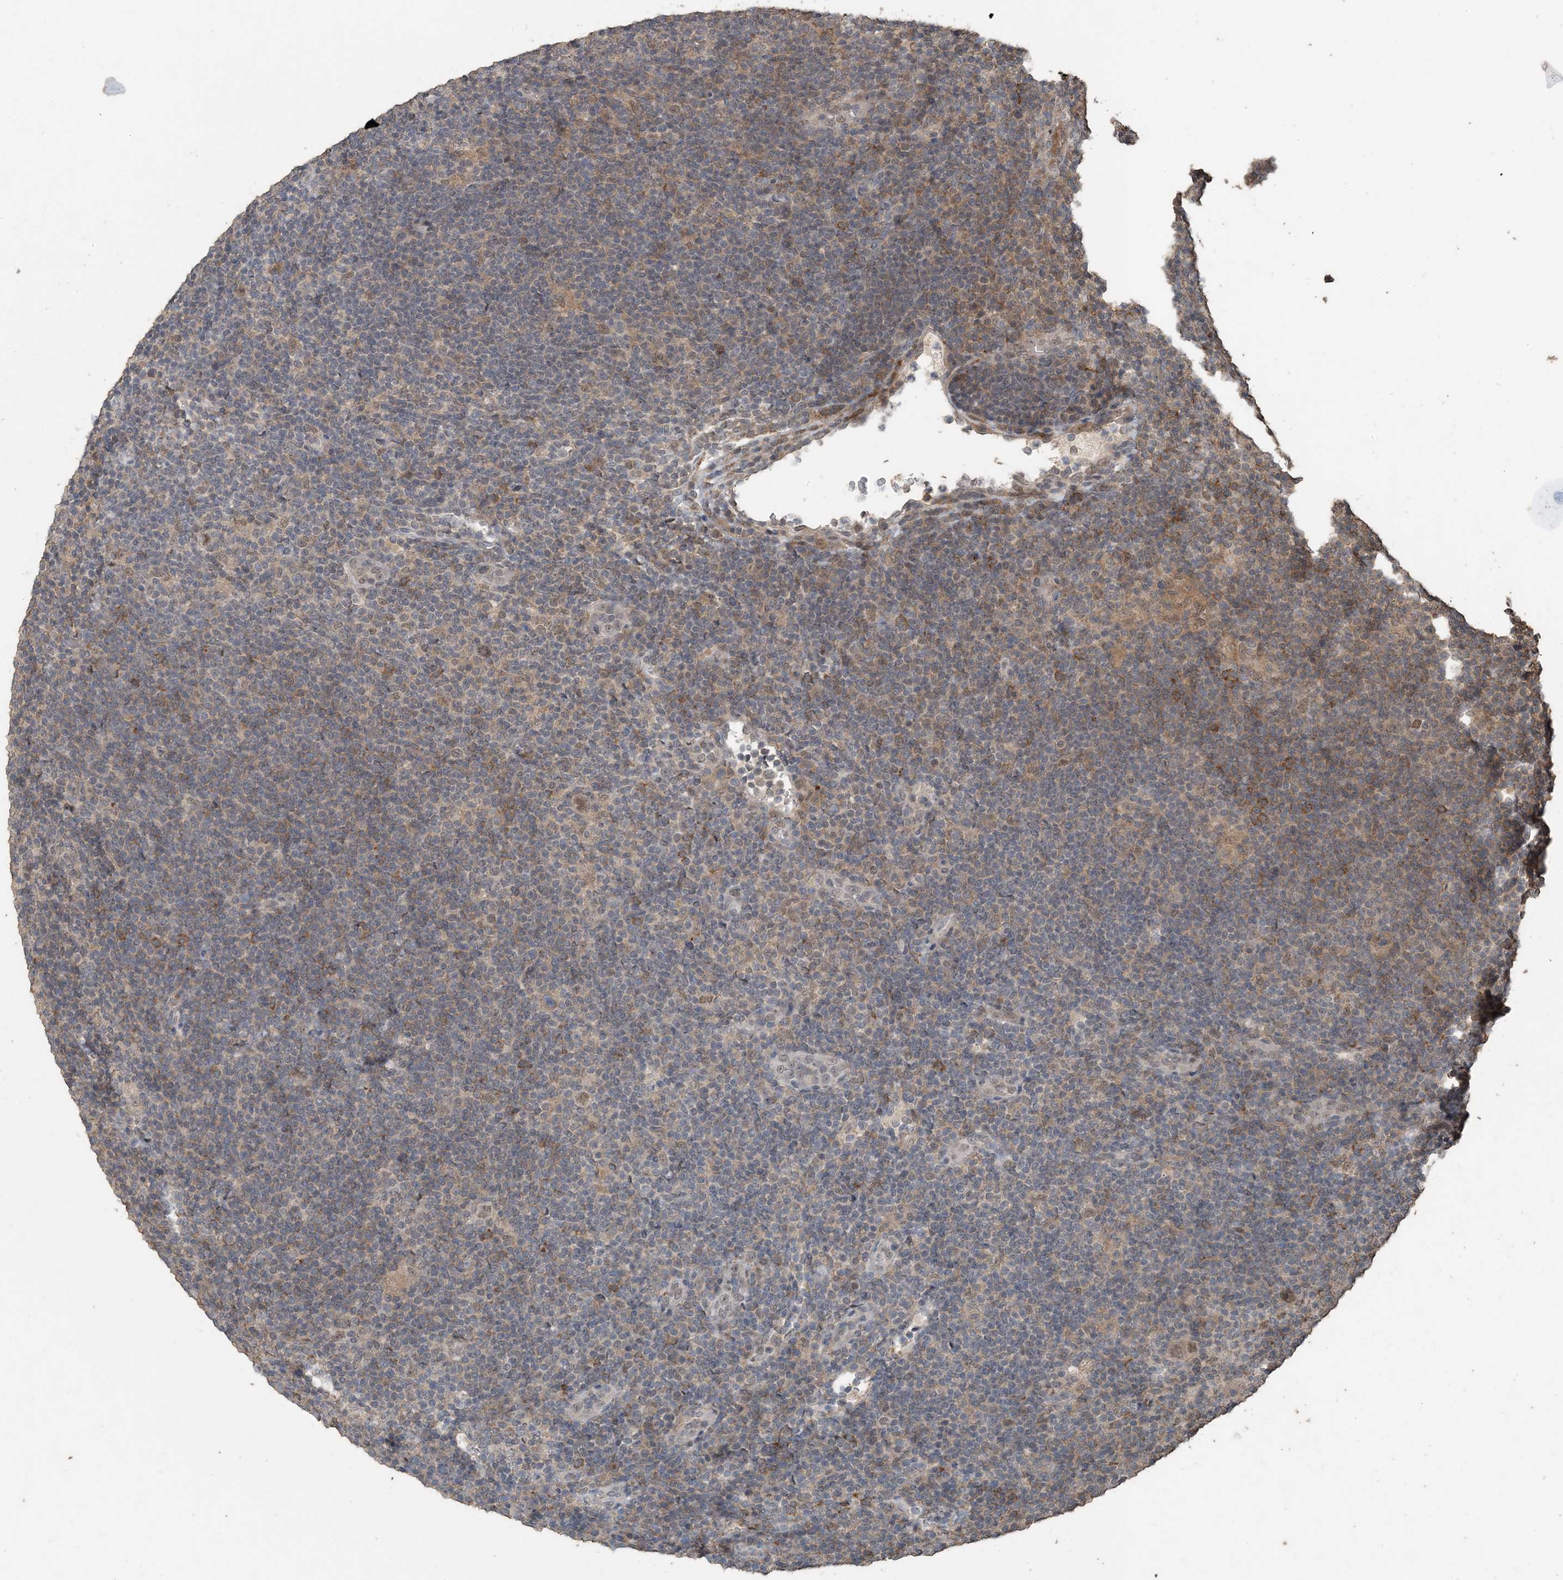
{"staining": {"intensity": "weak", "quantity": ">75%", "location": "nuclear"}, "tissue": "lymphoma", "cell_type": "Tumor cells", "image_type": "cancer", "snomed": [{"axis": "morphology", "description": "Hodgkin's disease, NOS"}, {"axis": "topography", "description": "Lymph node"}], "caption": "Immunohistochemical staining of human Hodgkin's disease shows low levels of weak nuclear staining in approximately >75% of tumor cells. The protein of interest is shown in brown color, while the nuclei are stained blue.", "gene": "ZC3H12A", "patient": {"sex": "female", "age": 57}}